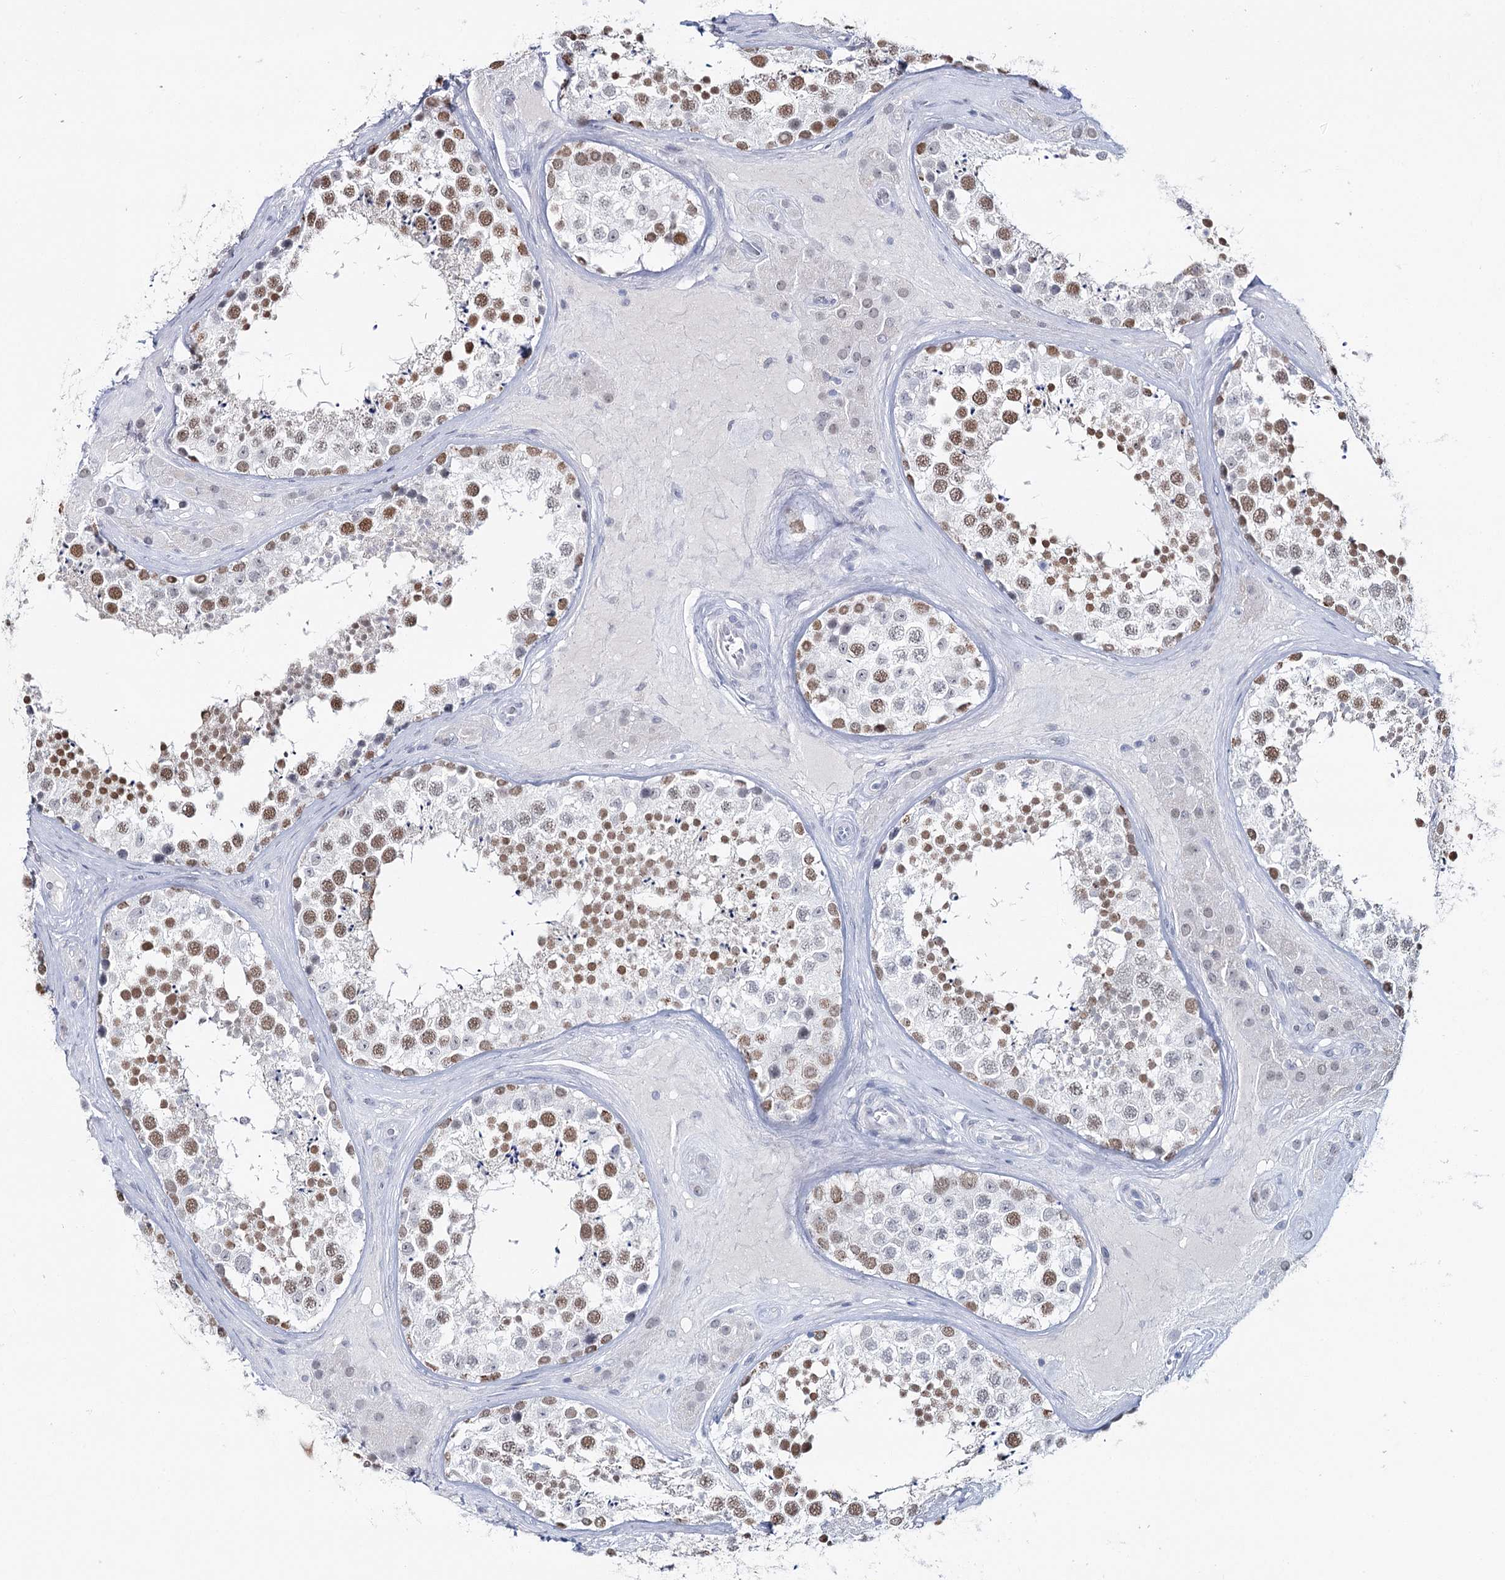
{"staining": {"intensity": "moderate", "quantity": ">75%", "location": "nuclear"}, "tissue": "testis", "cell_type": "Cells in seminiferous ducts", "image_type": "normal", "snomed": [{"axis": "morphology", "description": "Normal tissue, NOS"}, {"axis": "topography", "description": "Testis"}], "caption": "DAB immunohistochemical staining of unremarkable human testis reveals moderate nuclear protein positivity in approximately >75% of cells in seminiferous ducts.", "gene": "ZC3H8", "patient": {"sex": "male", "age": 46}}